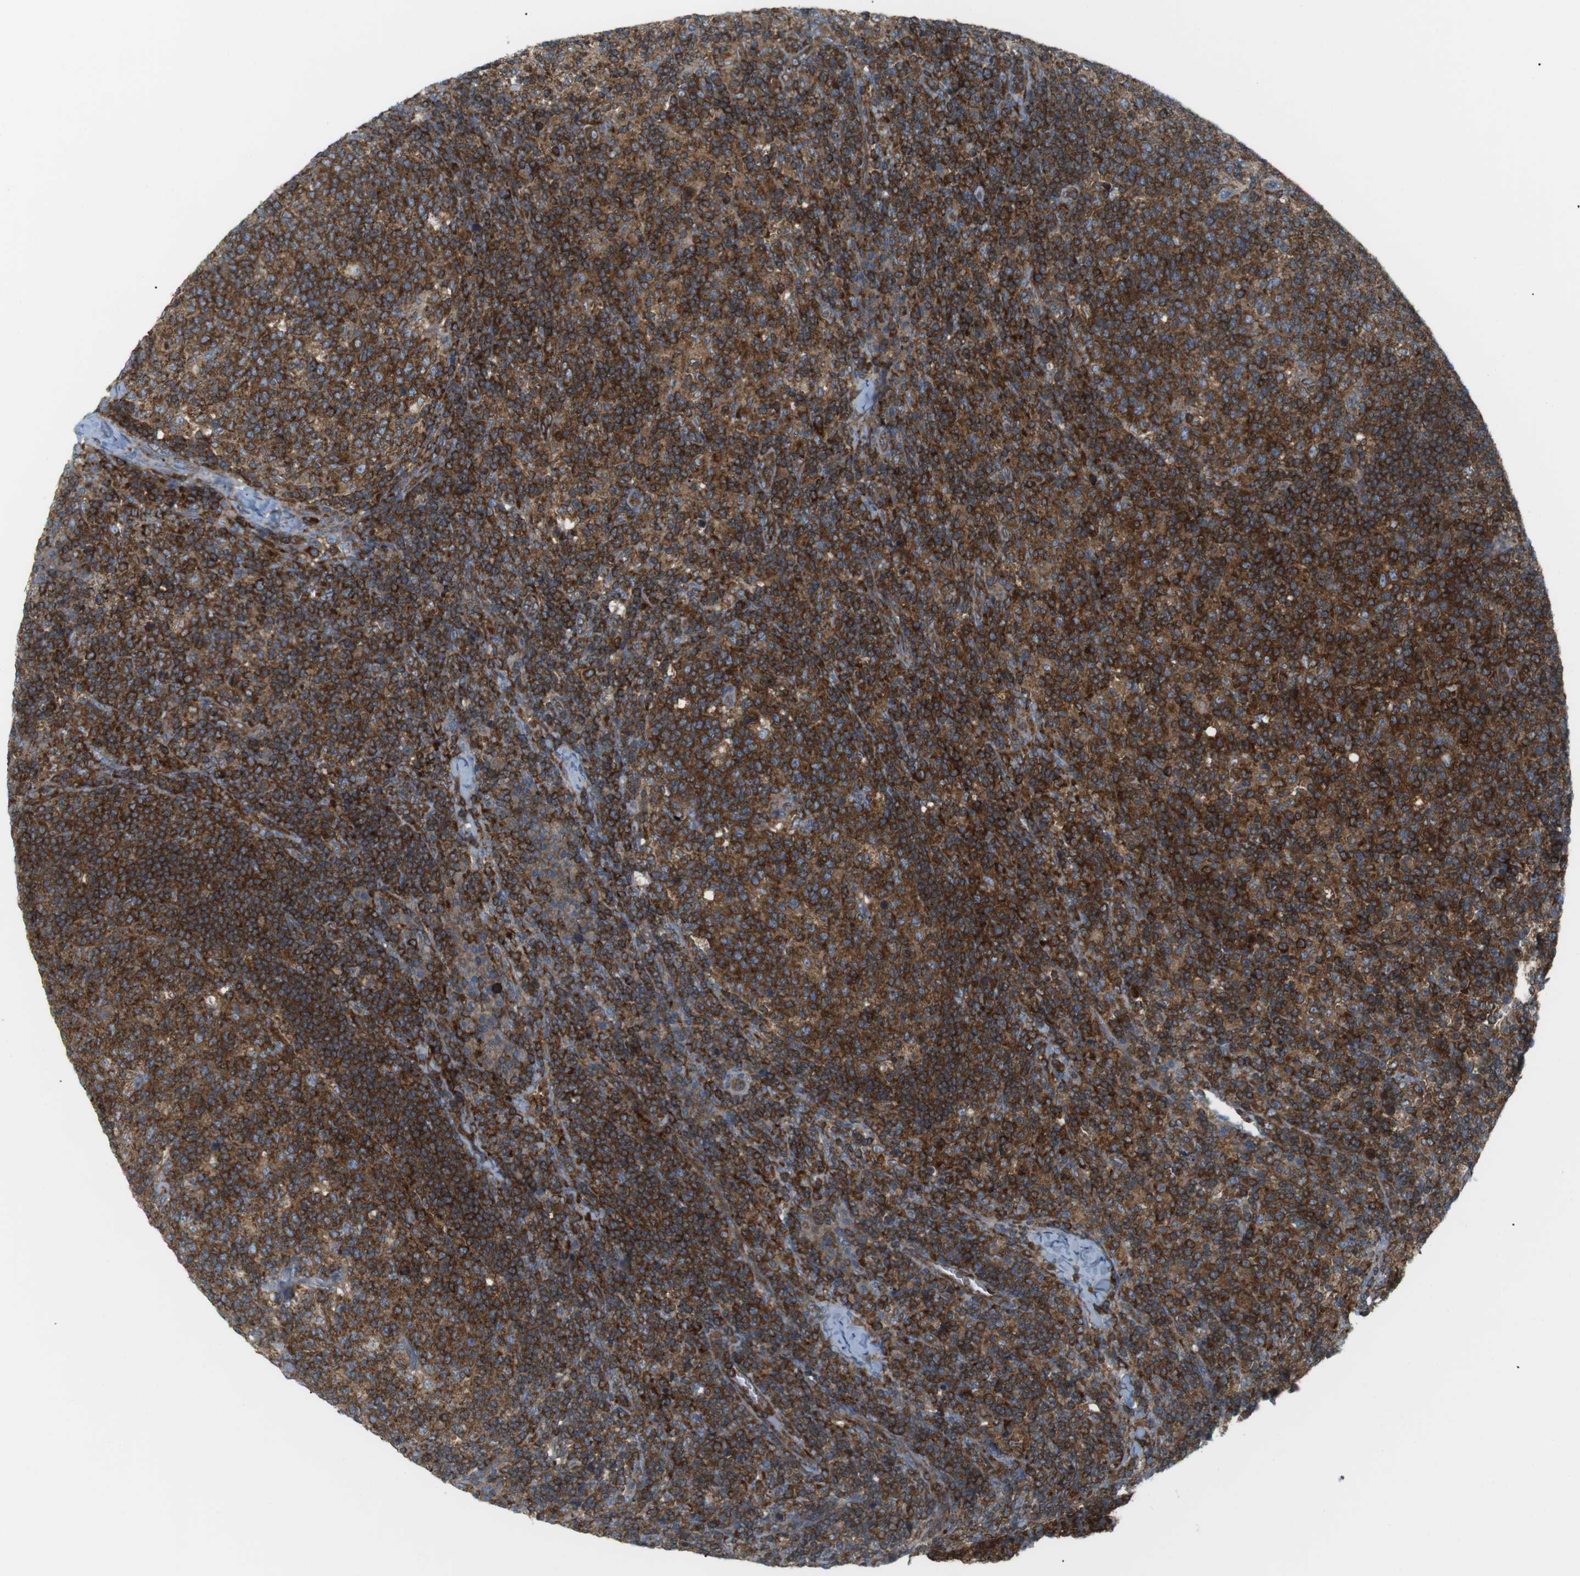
{"staining": {"intensity": "strong", "quantity": ">75%", "location": "cytoplasmic/membranous"}, "tissue": "lymph node", "cell_type": "Germinal center cells", "image_type": "normal", "snomed": [{"axis": "morphology", "description": "Normal tissue, NOS"}, {"axis": "morphology", "description": "Inflammation, NOS"}, {"axis": "topography", "description": "Lymph node"}], "caption": "Lymph node stained with immunohistochemistry (IHC) shows strong cytoplasmic/membranous positivity in approximately >75% of germinal center cells. (IHC, brightfield microscopy, high magnification).", "gene": "FLII", "patient": {"sex": "male", "age": 55}}